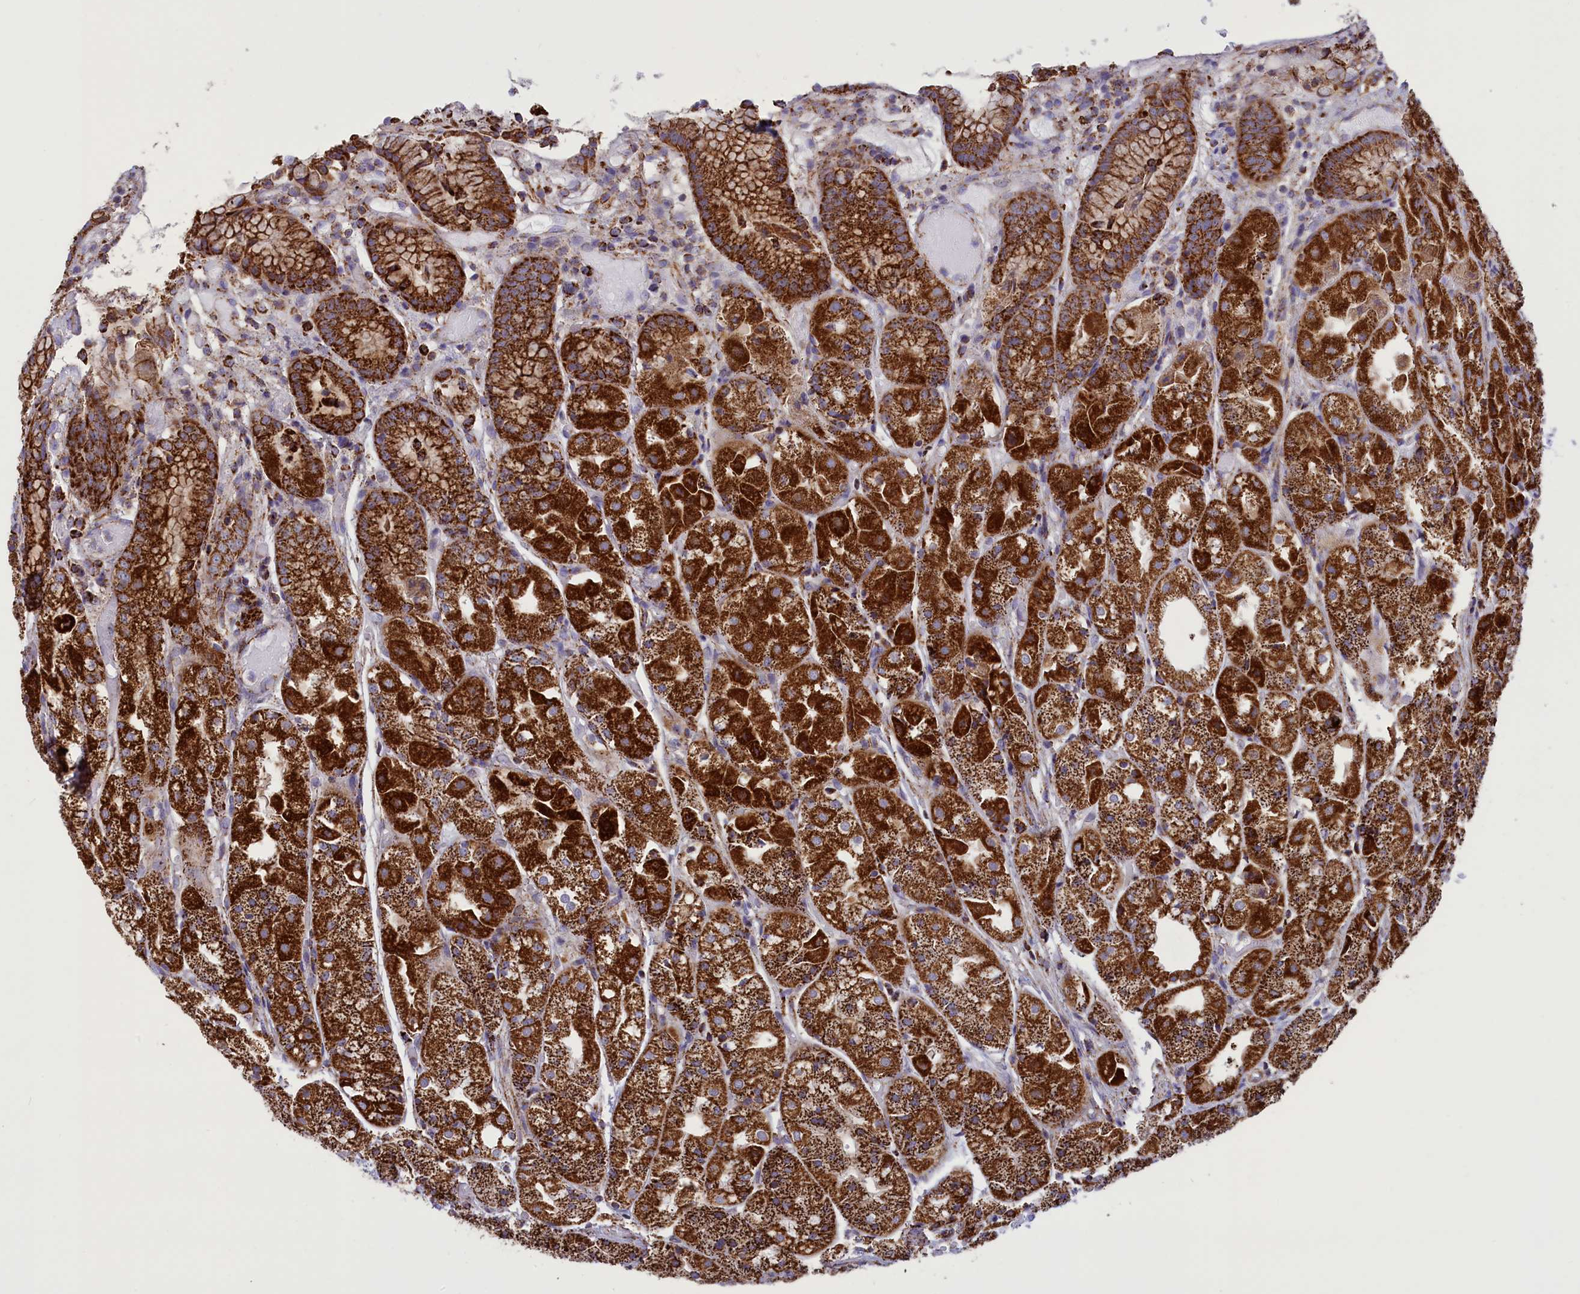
{"staining": {"intensity": "strong", "quantity": ">75%", "location": "cytoplasmic/membranous"}, "tissue": "stomach", "cell_type": "Glandular cells", "image_type": "normal", "snomed": [{"axis": "morphology", "description": "Normal tissue, NOS"}, {"axis": "topography", "description": "Stomach, upper"}], "caption": "Stomach stained with a brown dye reveals strong cytoplasmic/membranous positive positivity in approximately >75% of glandular cells.", "gene": "ISOC2", "patient": {"sex": "male", "age": 72}}